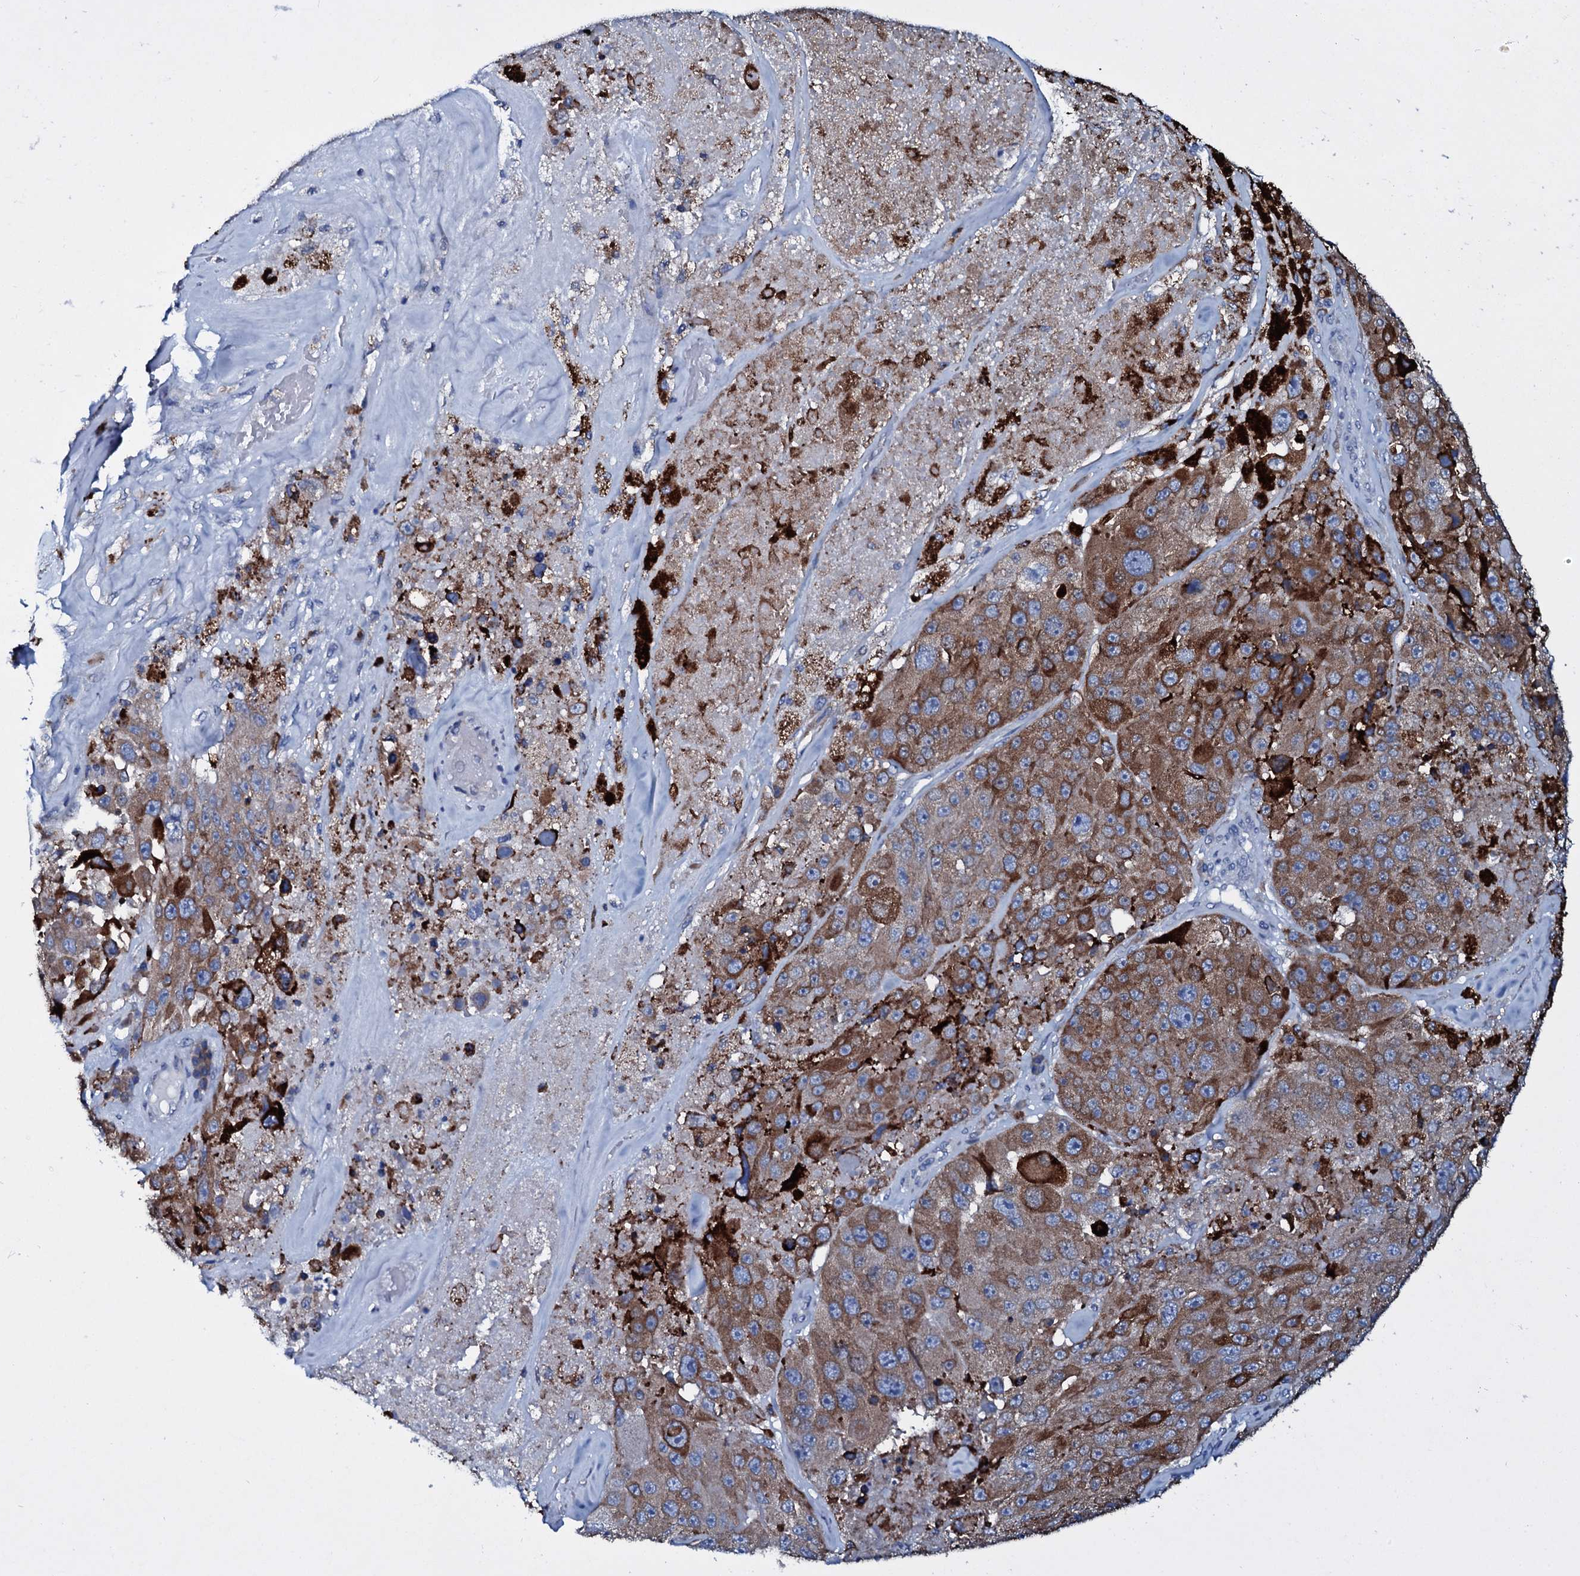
{"staining": {"intensity": "weak", "quantity": ">75%", "location": "cytoplasmic/membranous"}, "tissue": "melanoma", "cell_type": "Tumor cells", "image_type": "cancer", "snomed": [{"axis": "morphology", "description": "Malignant melanoma, Metastatic site"}, {"axis": "topography", "description": "Lymph node"}], "caption": "Immunohistochemical staining of human melanoma reveals low levels of weak cytoplasmic/membranous protein staining in approximately >75% of tumor cells.", "gene": "TPGS2", "patient": {"sex": "male", "age": 62}}